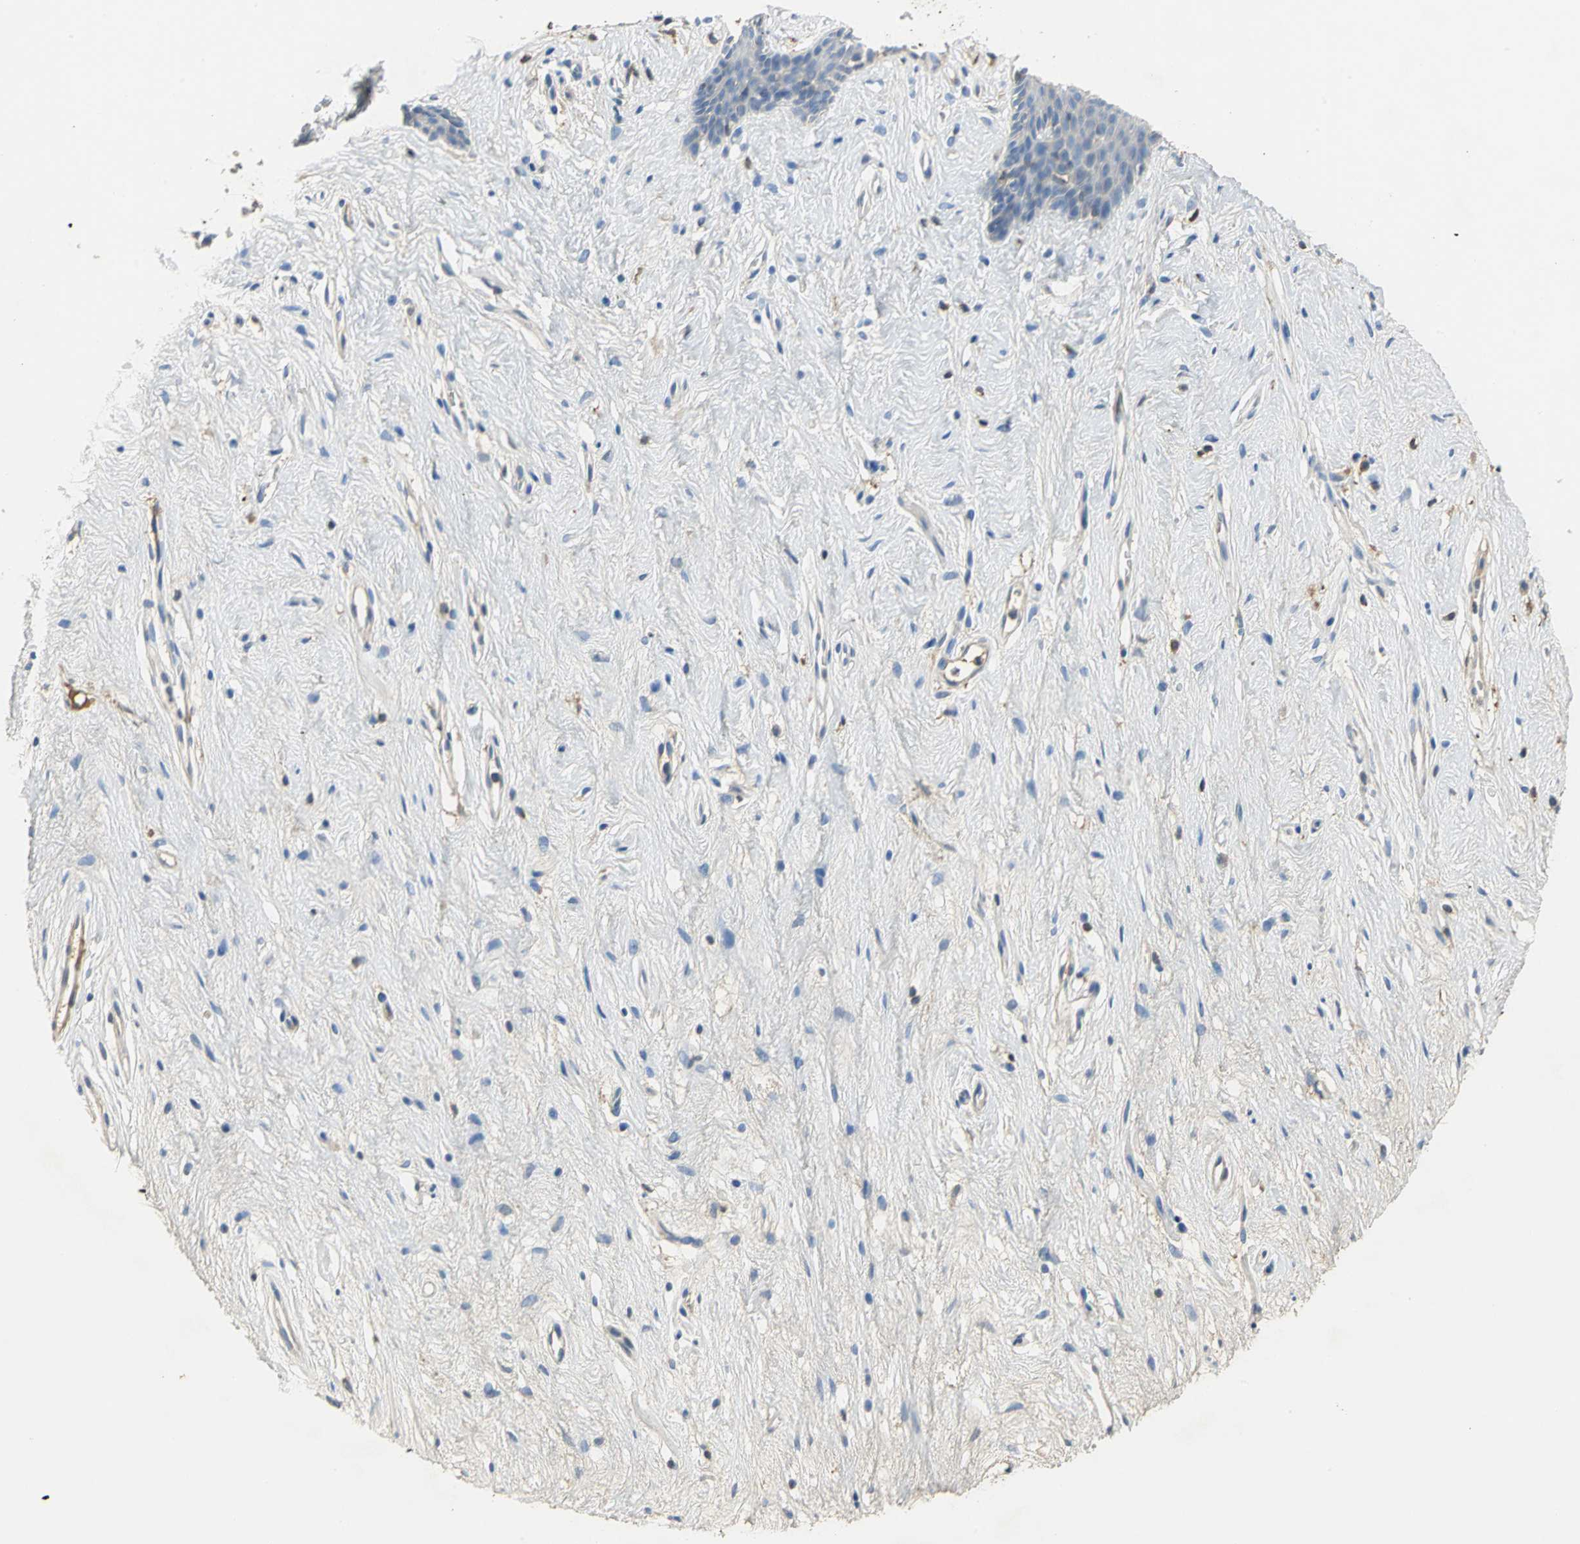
{"staining": {"intensity": "weak", "quantity": "25%-75%", "location": "cytoplasmic/membranous"}, "tissue": "vagina", "cell_type": "Squamous epithelial cells", "image_type": "normal", "snomed": [{"axis": "morphology", "description": "Normal tissue, NOS"}, {"axis": "topography", "description": "Vagina"}], "caption": "Weak cytoplasmic/membranous protein expression is seen in about 25%-75% of squamous epithelial cells in vagina. (Brightfield microscopy of DAB IHC at high magnification).", "gene": "GYG2", "patient": {"sex": "female", "age": 44}}